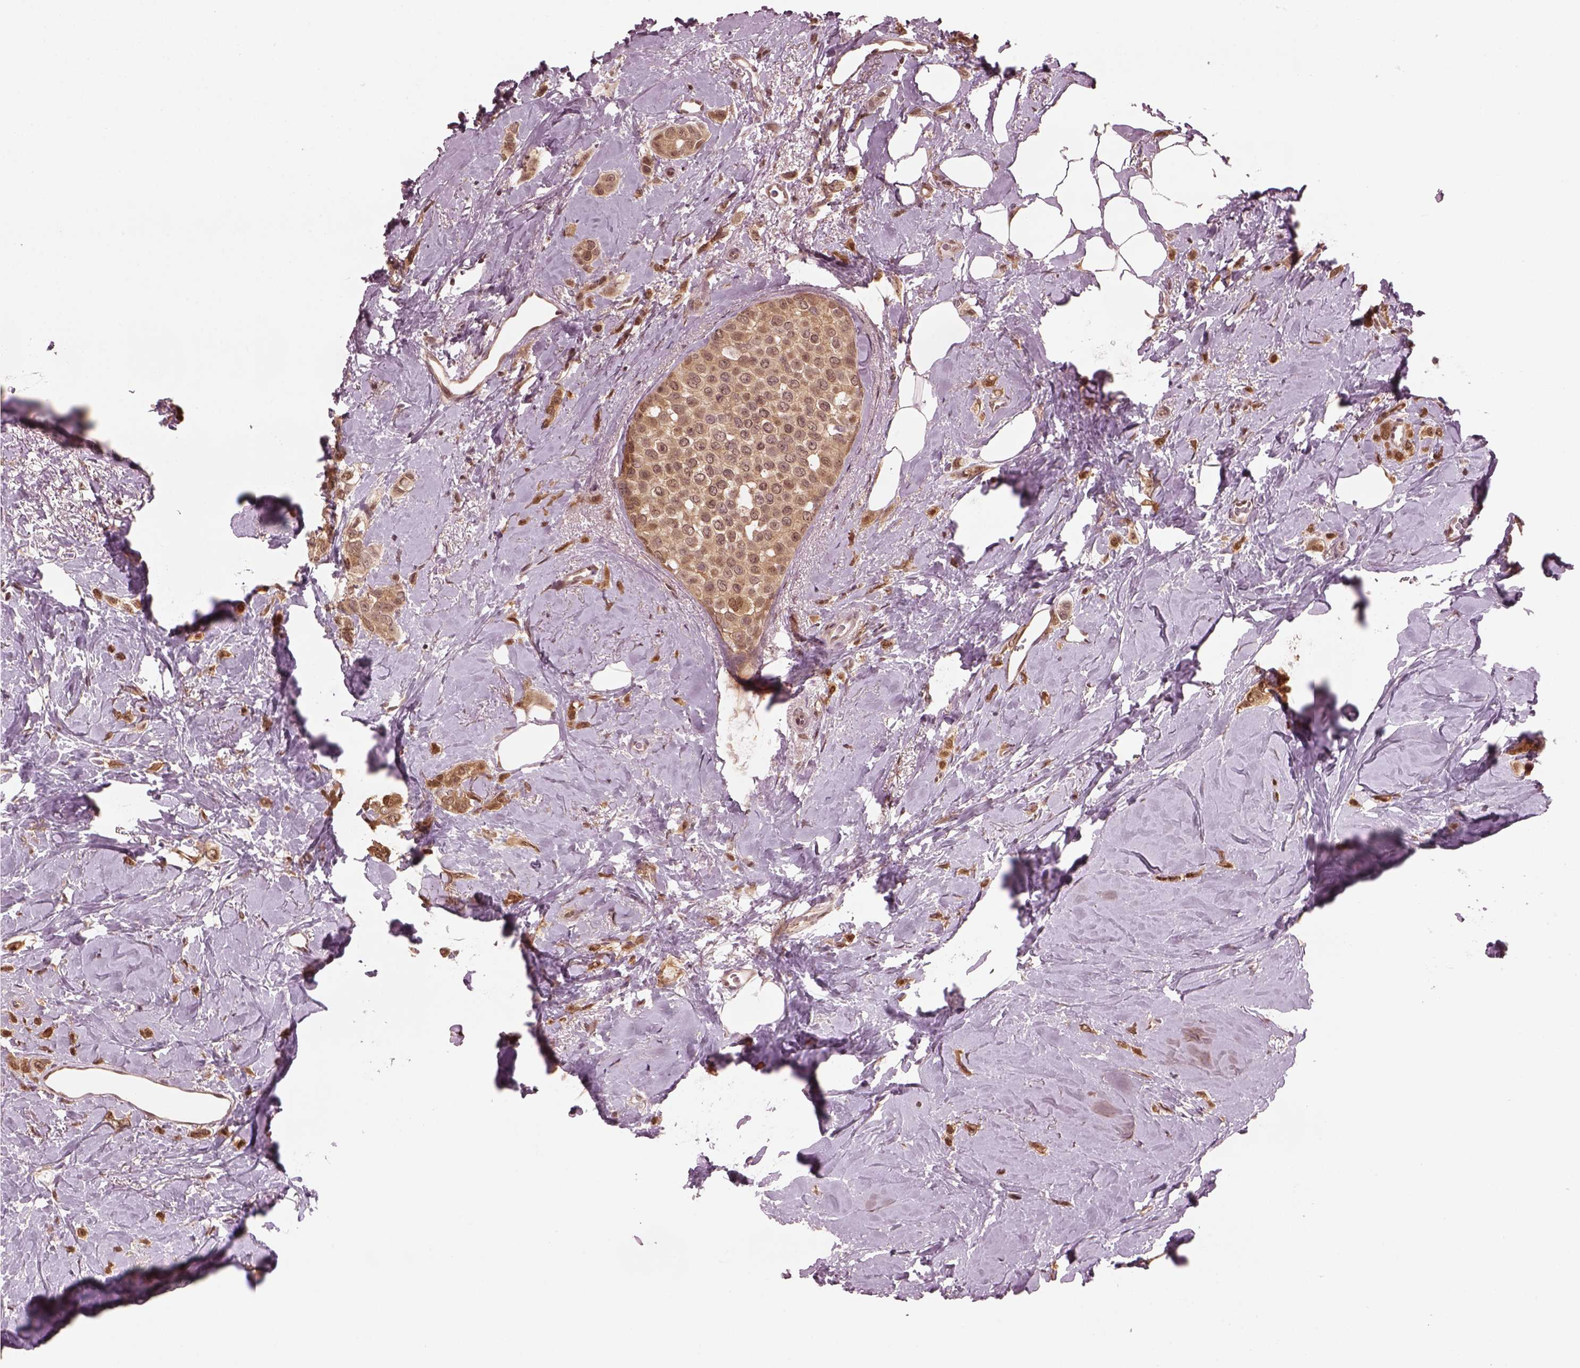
{"staining": {"intensity": "moderate", "quantity": ">75%", "location": "cytoplasmic/membranous,nuclear"}, "tissue": "breast cancer", "cell_type": "Tumor cells", "image_type": "cancer", "snomed": [{"axis": "morphology", "description": "Lobular carcinoma"}, {"axis": "topography", "description": "Breast"}], "caption": "Protein staining displays moderate cytoplasmic/membranous and nuclear positivity in approximately >75% of tumor cells in lobular carcinoma (breast).", "gene": "SRI", "patient": {"sex": "female", "age": 66}}